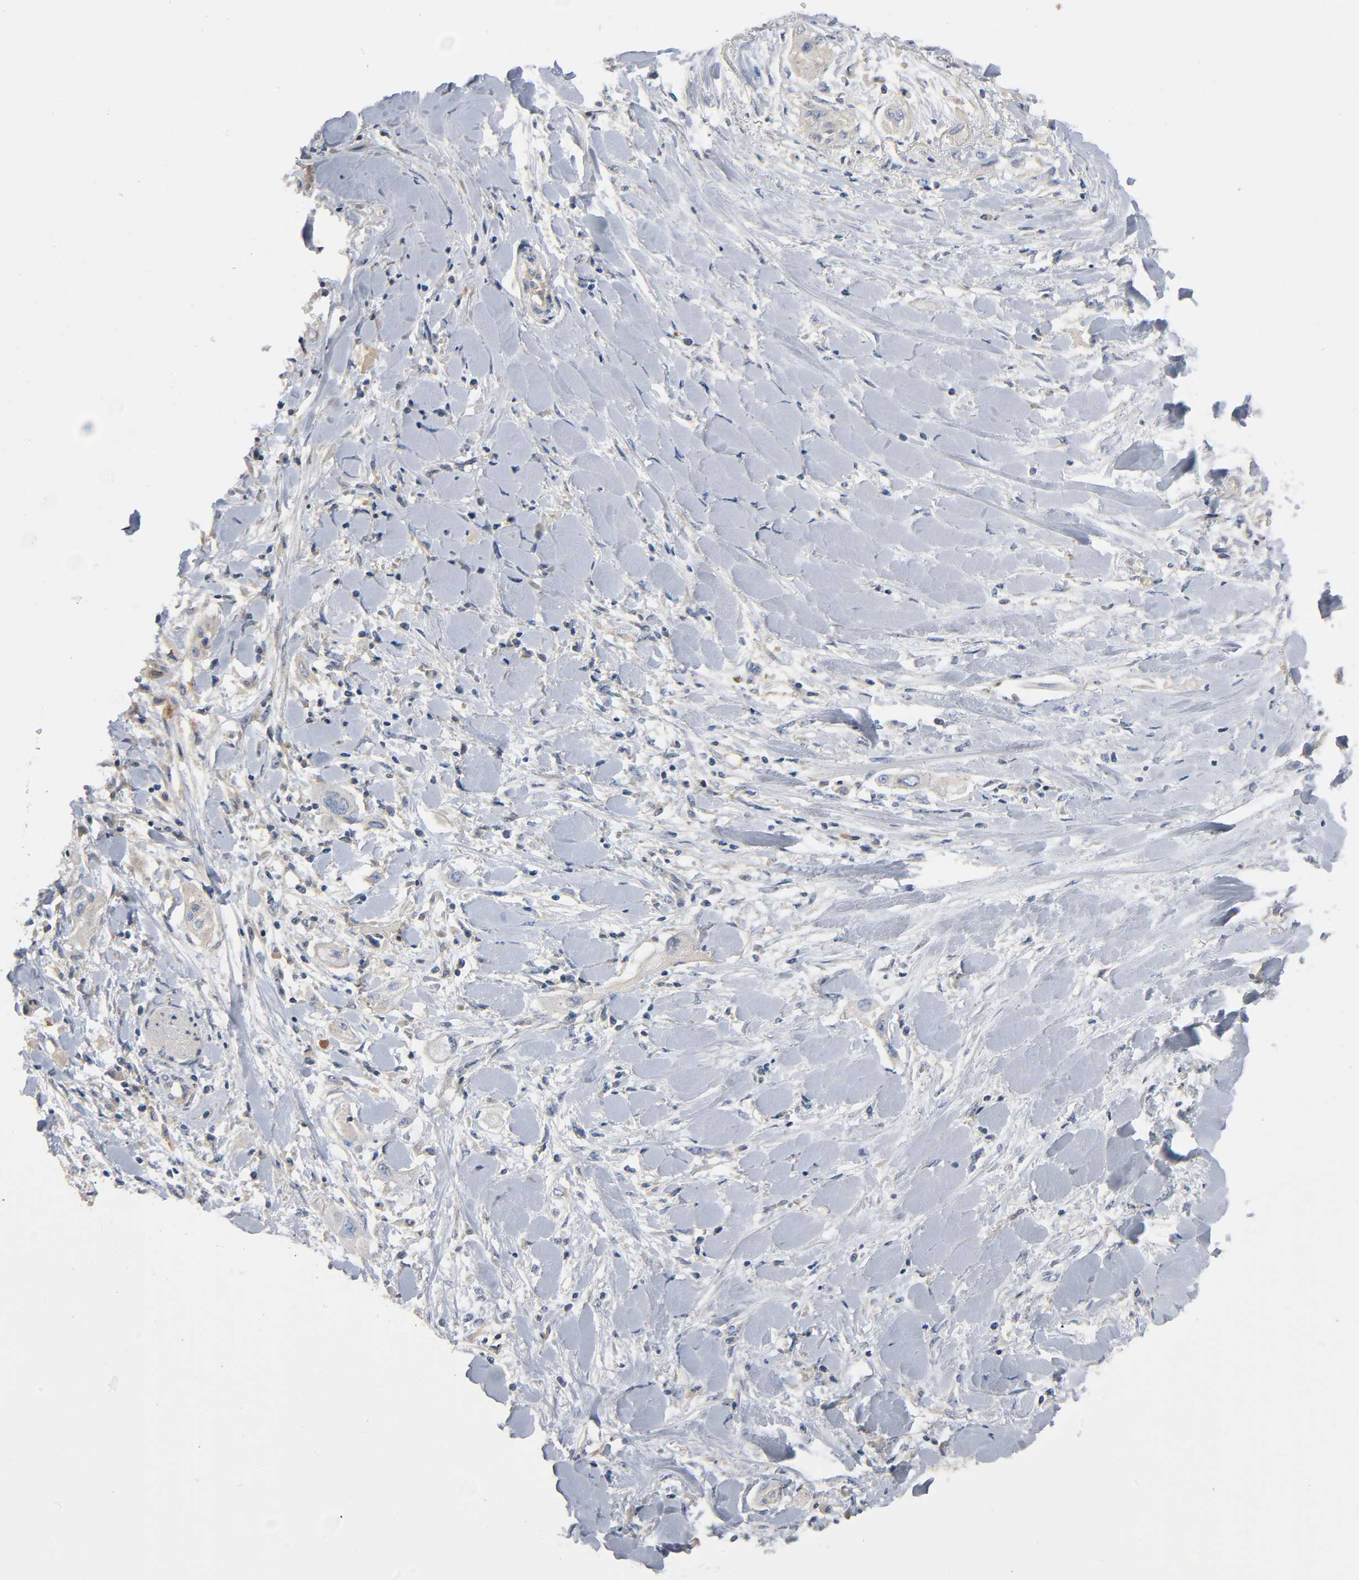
{"staining": {"intensity": "weak", "quantity": ">75%", "location": "cytoplasmic/membranous"}, "tissue": "lung cancer", "cell_type": "Tumor cells", "image_type": "cancer", "snomed": [{"axis": "morphology", "description": "Squamous cell carcinoma, NOS"}, {"axis": "topography", "description": "Lung"}], "caption": "Immunohistochemistry (IHC) of human lung cancer displays low levels of weak cytoplasmic/membranous positivity in about >75% of tumor cells. The staining was performed using DAB (3,3'-diaminobenzidine), with brown indicating positive protein expression. Nuclei are stained blue with hematoxylin.", "gene": "HDAC6", "patient": {"sex": "female", "age": 47}}